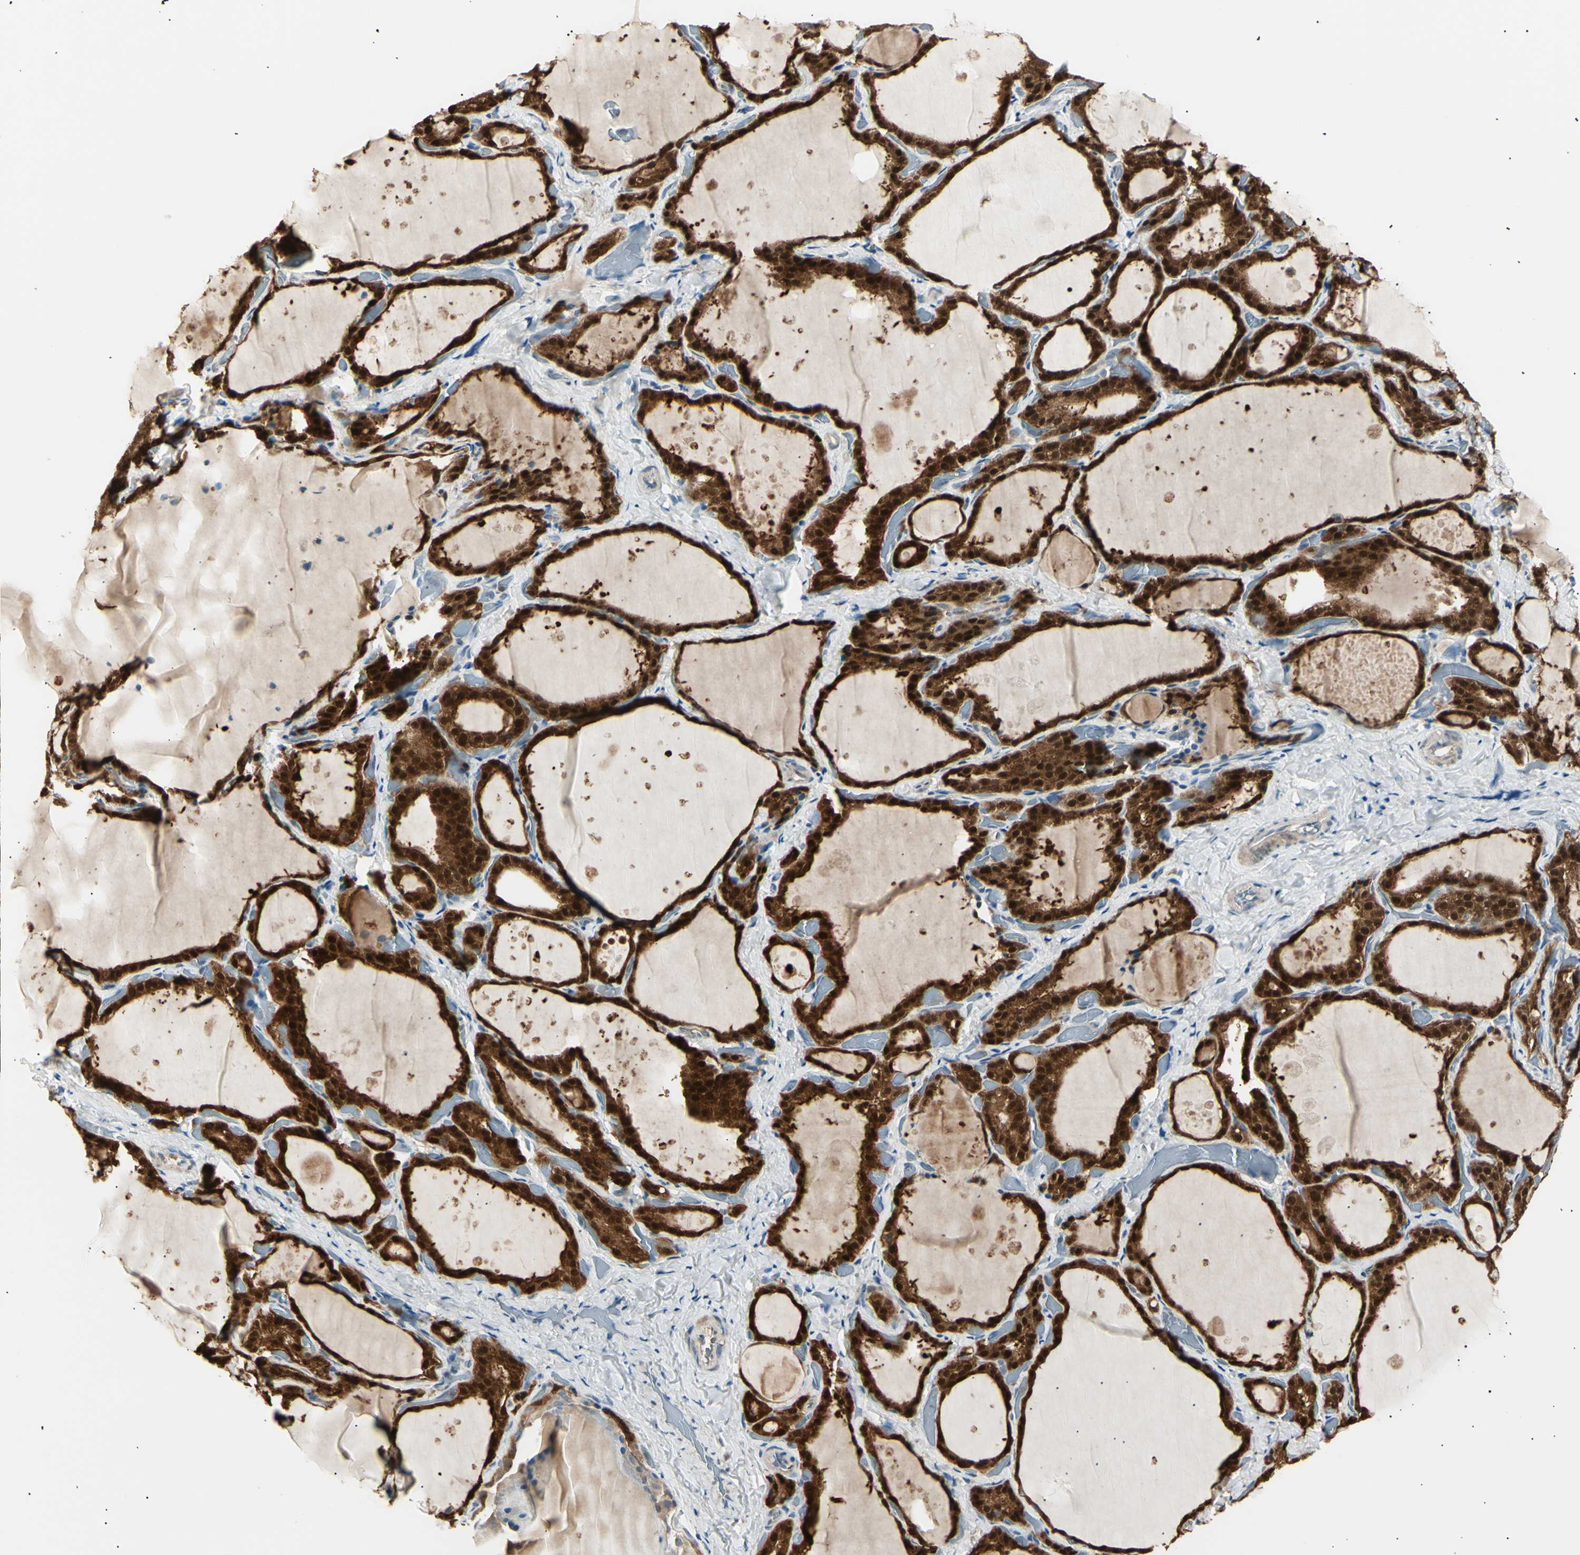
{"staining": {"intensity": "strong", "quantity": ">75%", "location": "cytoplasmic/membranous,nuclear"}, "tissue": "thyroid gland", "cell_type": "Glandular cells", "image_type": "normal", "snomed": [{"axis": "morphology", "description": "Normal tissue, NOS"}, {"axis": "topography", "description": "Thyroid gland"}], "caption": "Strong cytoplasmic/membranous,nuclear expression for a protein is appreciated in approximately >75% of glandular cells of unremarkable thyroid gland using IHC.", "gene": "LHPP", "patient": {"sex": "female", "age": 44}}